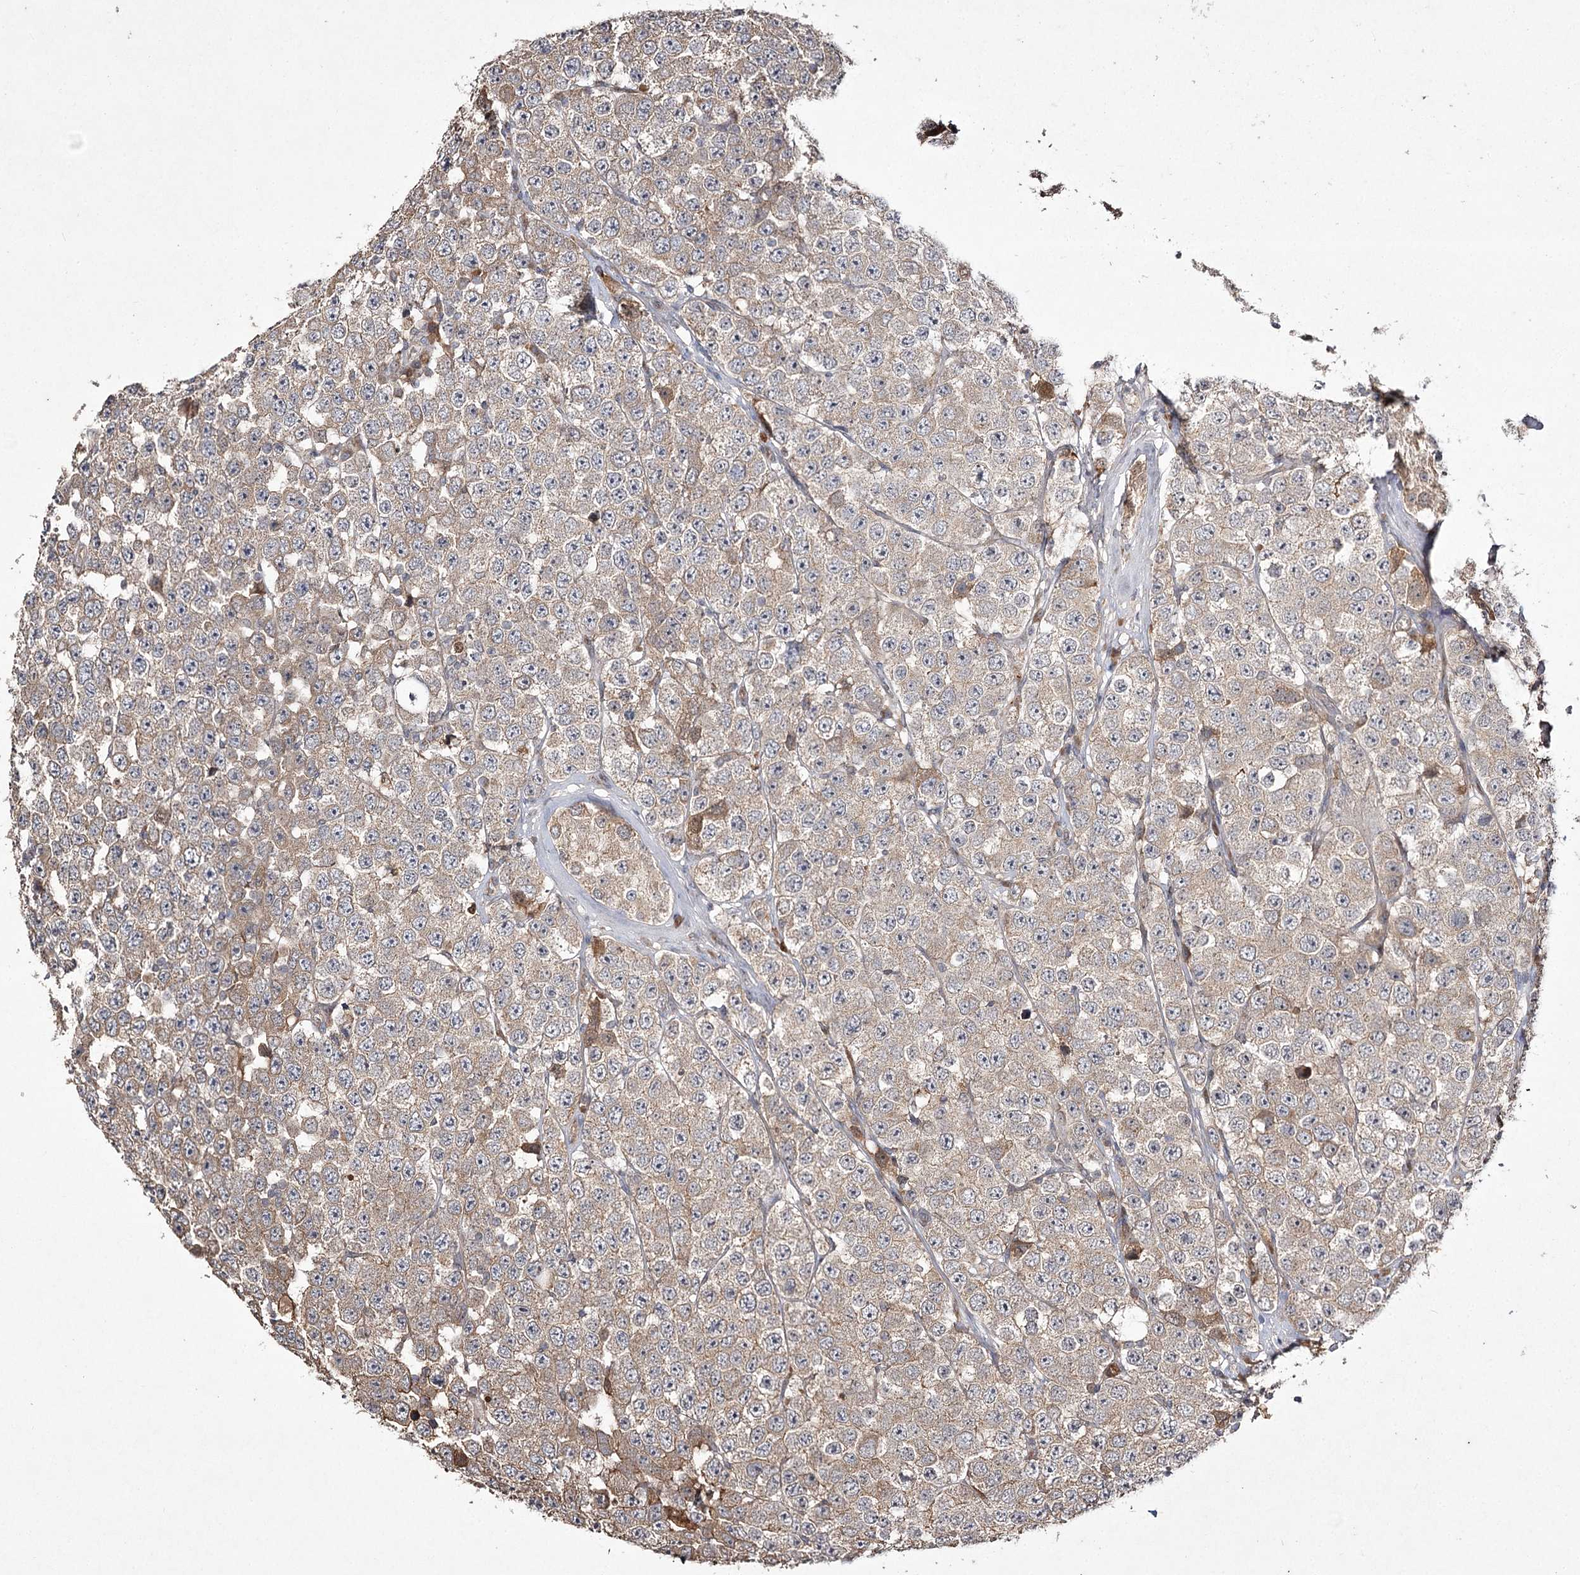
{"staining": {"intensity": "weak", "quantity": ">75%", "location": "cytoplasmic/membranous"}, "tissue": "testis cancer", "cell_type": "Tumor cells", "image_type": "cancer", "snomed": [{"axis": "morphology", "description": "Seminoma, NOS"}, {"axis": "topography", "description": "Testis"}], "caption": "Immunohistochemistry of human seminoma (testis) demonstrates low levels of weak cytoplasmic/membranous expression in approximately >75% of tumor cells.", "gene": "FANCL", "patient": {"sex": "male", "age": 28}}